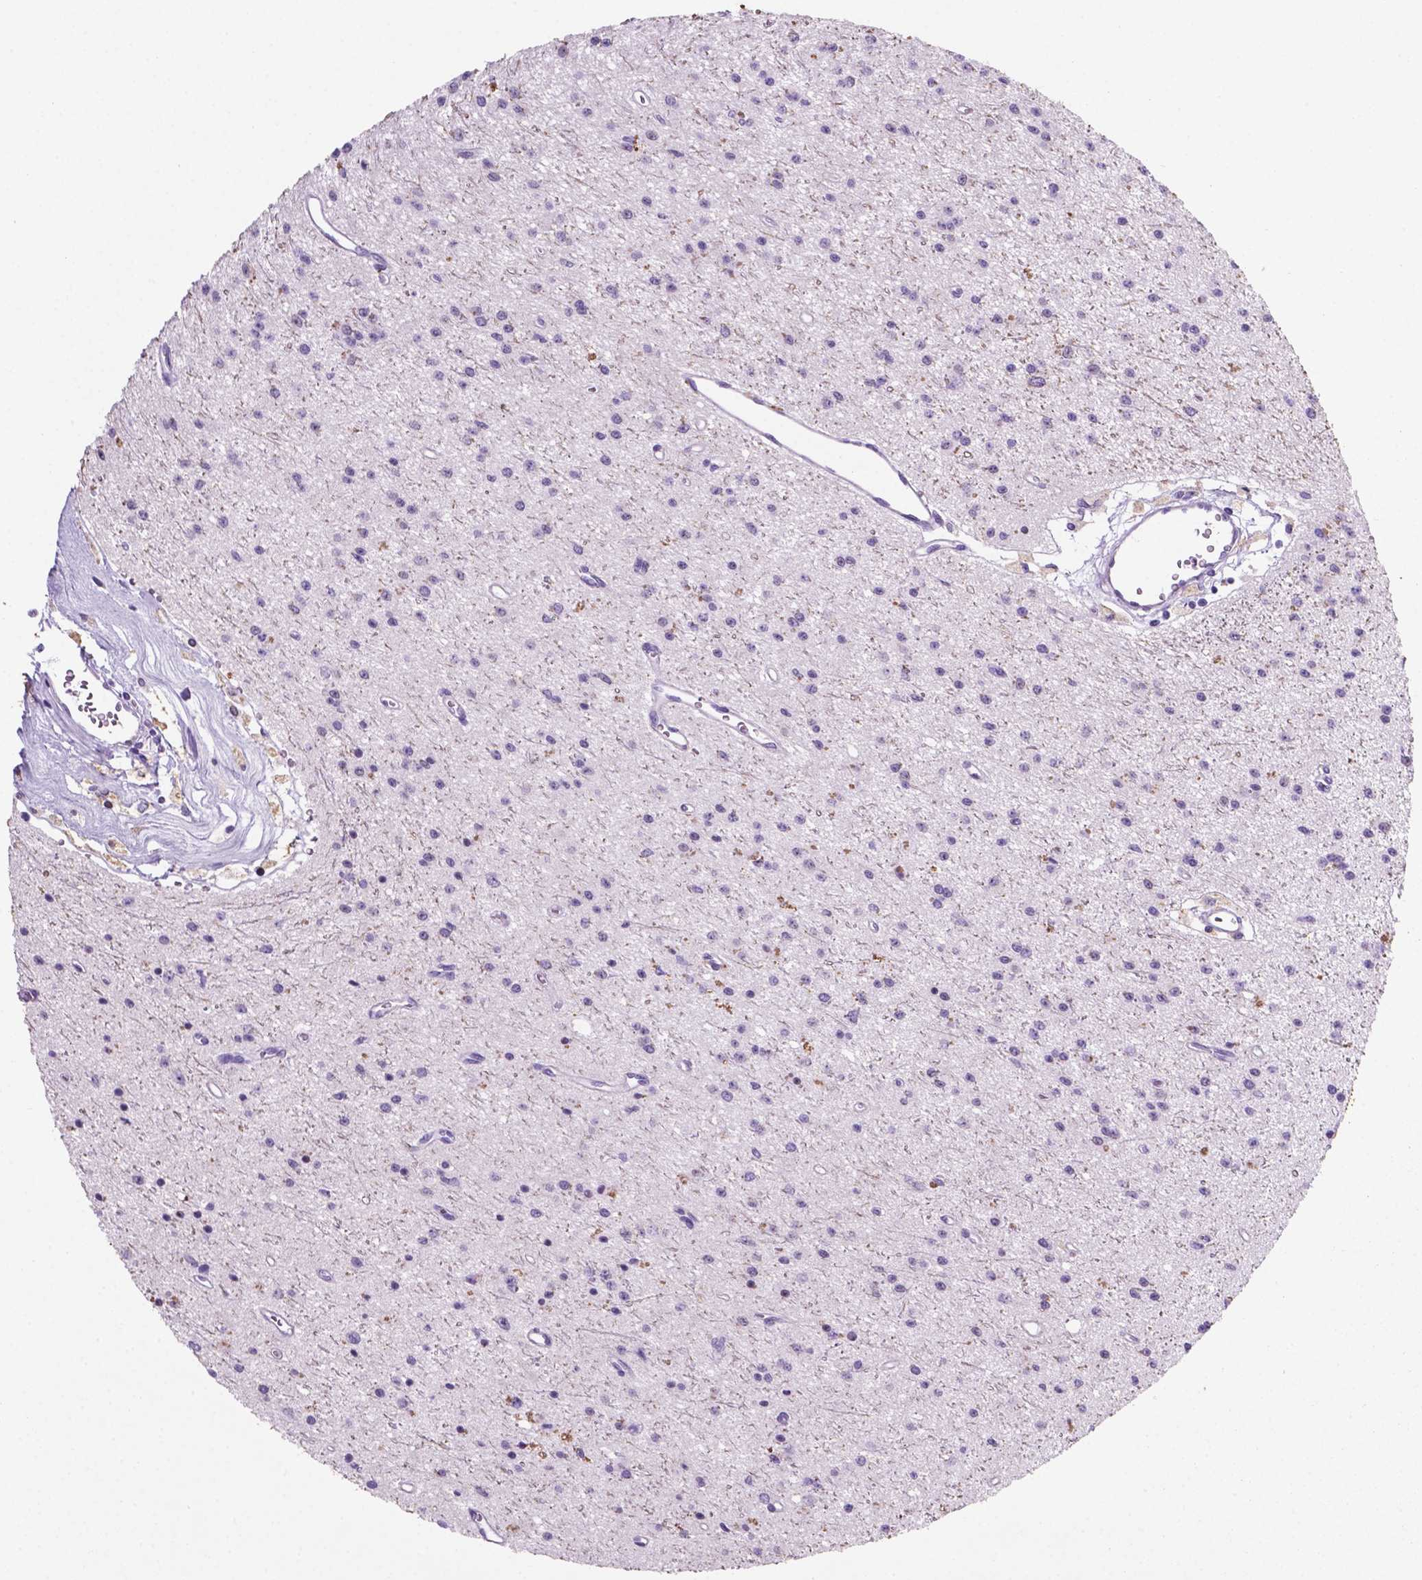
{"staining": {"intensity": "negative", "quantity": "none", "location": "none"}, "tissue": "glioma", "cell_type": "Tumor cells", "image_type": "cancer", "snomed": [{"axis": "morphology", "description": "Glioma, malignant, Low grade"}, {"axis": "topography", "description": "Brain"}], "caption": "IHC of human glioma reveals no staining in tumor cells.", "gene": "C18orf21", "patient": {"sex": "female", "age": 45}}